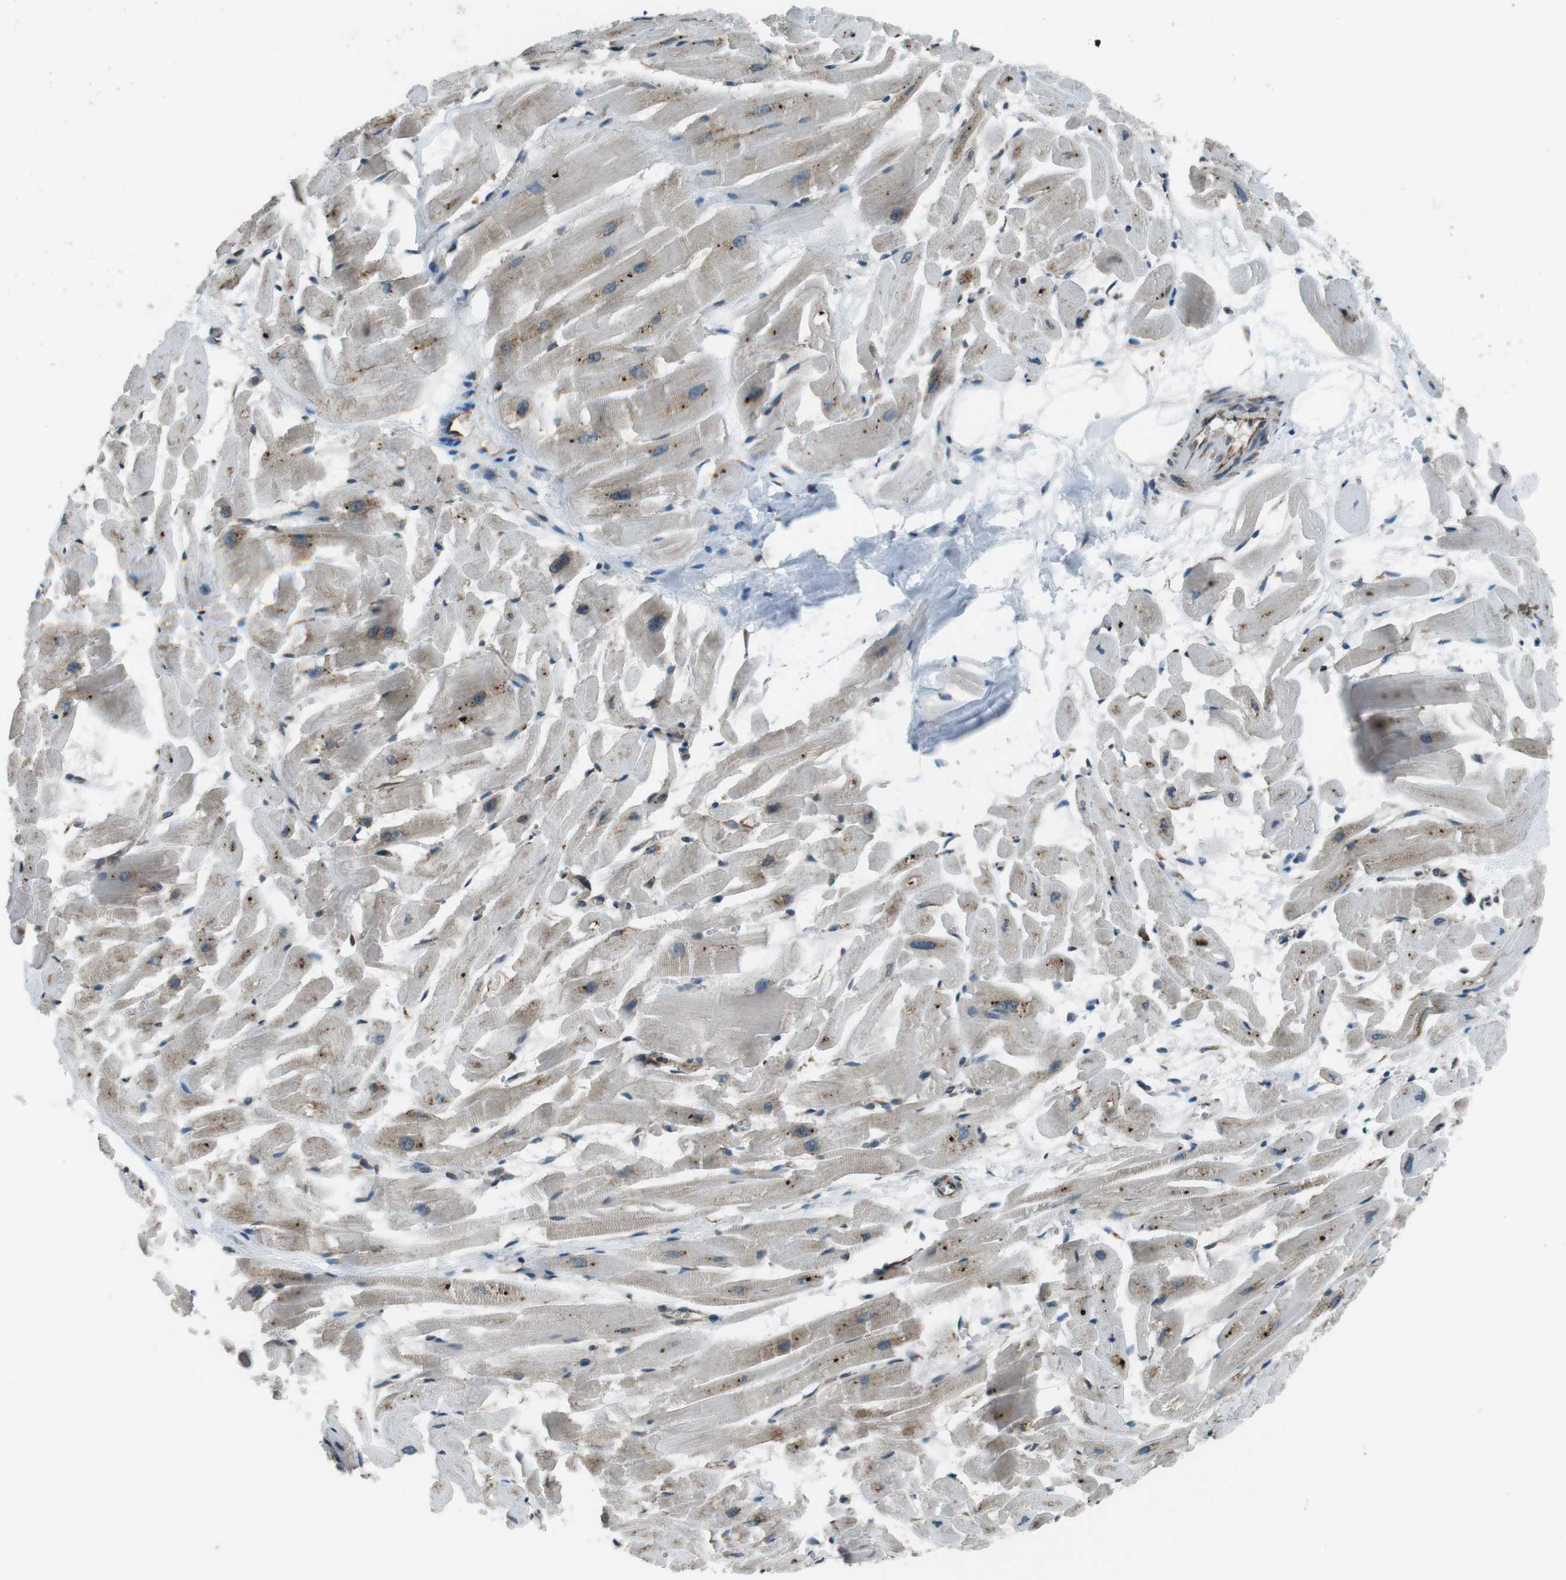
{"staining": {"intensity": "moderate", "quantity": "<25%", "location": "cytoplasmic/membranous"}, "tissue": "heart muscle", "cell_type": "Cardiomyocytes", "image_type": "normal", "snomed": [{"axis": "morphology", "description": "Normal tissue, NOS"}, {"axis": "topography", "description": "Heart"}], "caption": "A micrograph of heart muscle stained for a protein shows moderate cytoplasmic/membranous brown staining in cardiomyocytes.", "gene": "KTN1", "patient": {"sex": "female", "age": 19}}